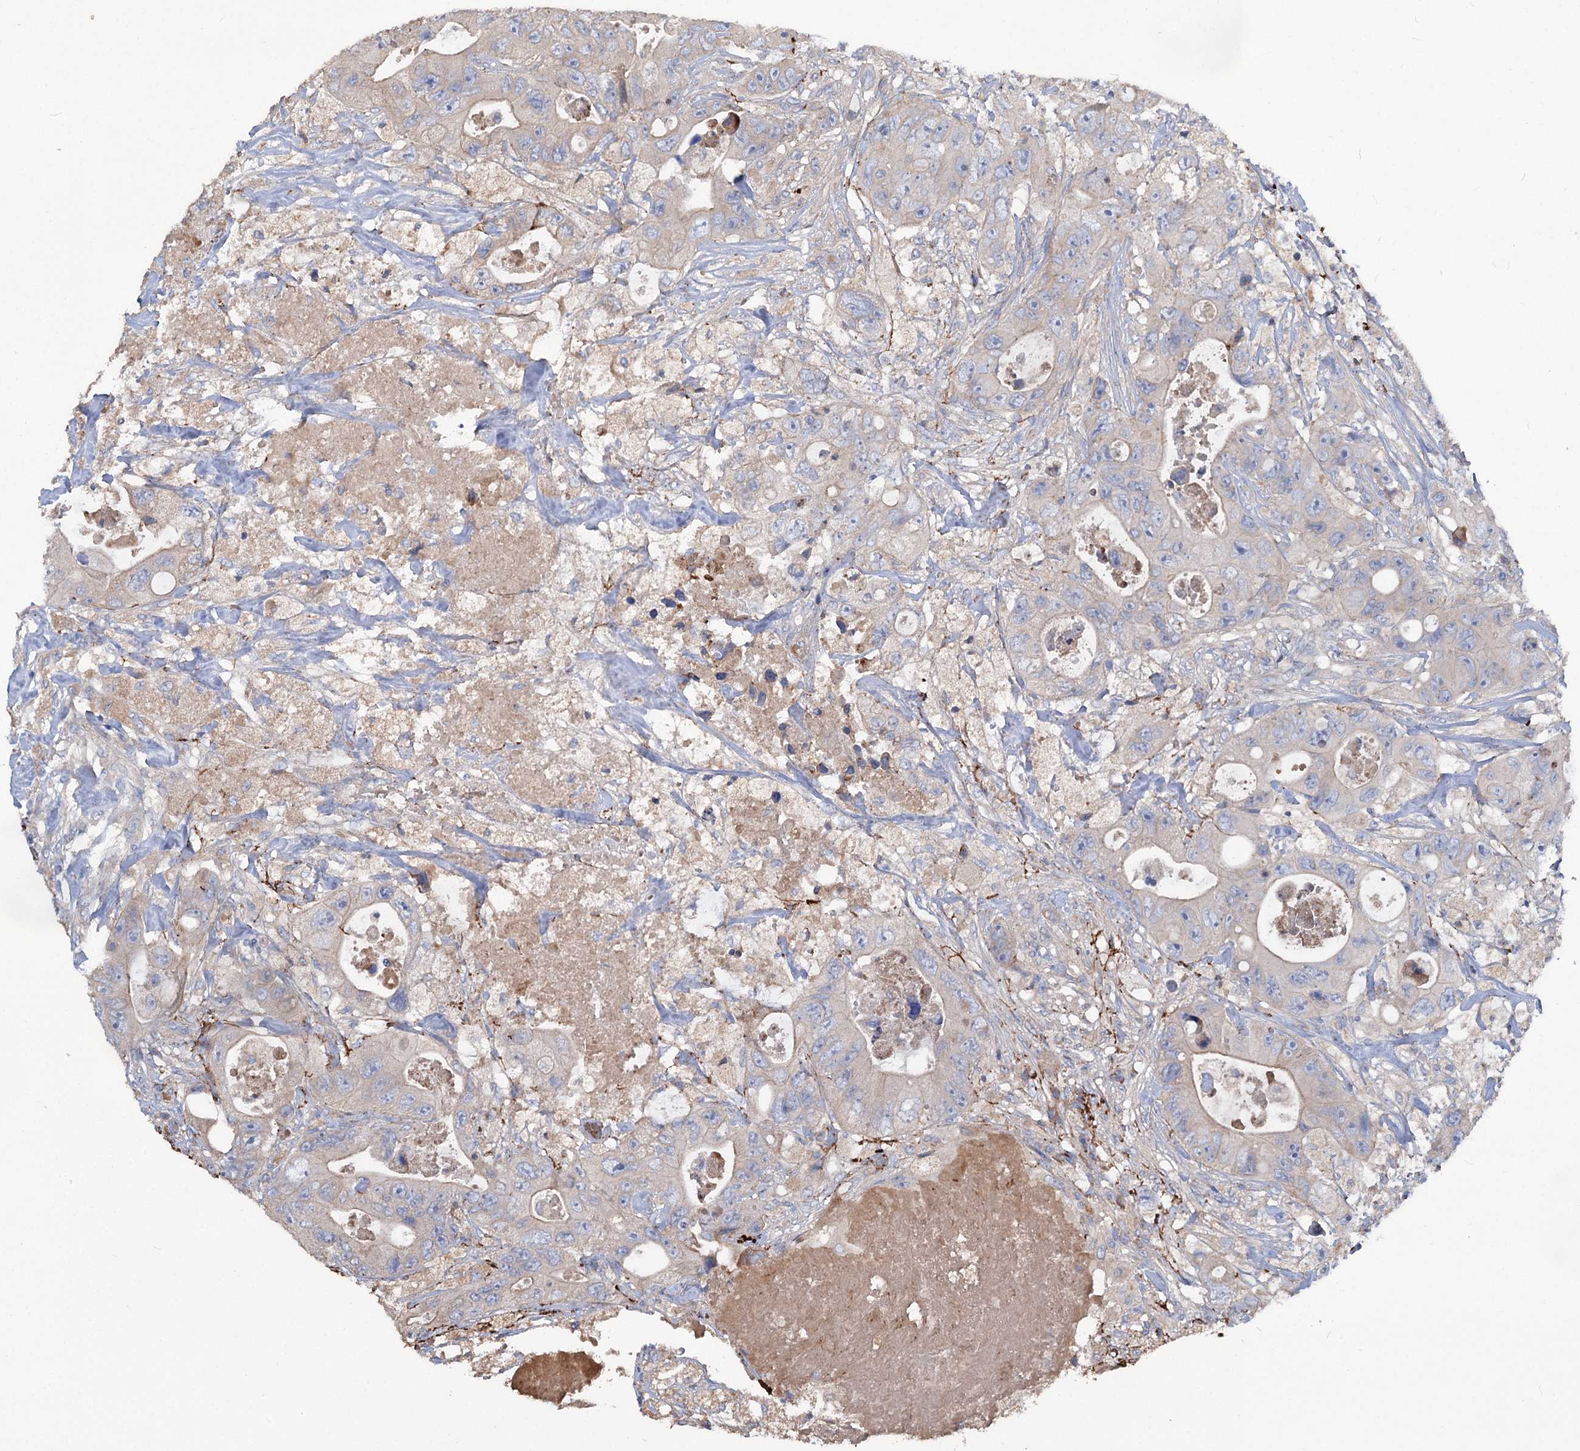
{"staining": {"intensity": "negative", "quantity": "none", "location": "none"}, "tissue": "colorectal cancer", "cell_type": "Tumor cells", "image_type": "cancer", "snomed": [{"axis": "morphology", "description": "Adenocarcinoma, NOS"}, {"axis": "topography", "description": "Colon"}], "caption": "High magnification brightfield microscopy of colorectal cancer stained with DAB (brown) and counterstained with hematoxylin (blue): tumor cells show no significant positivity.", "gene": "URAD", "patient": {"sex": "female", "age": 46}}